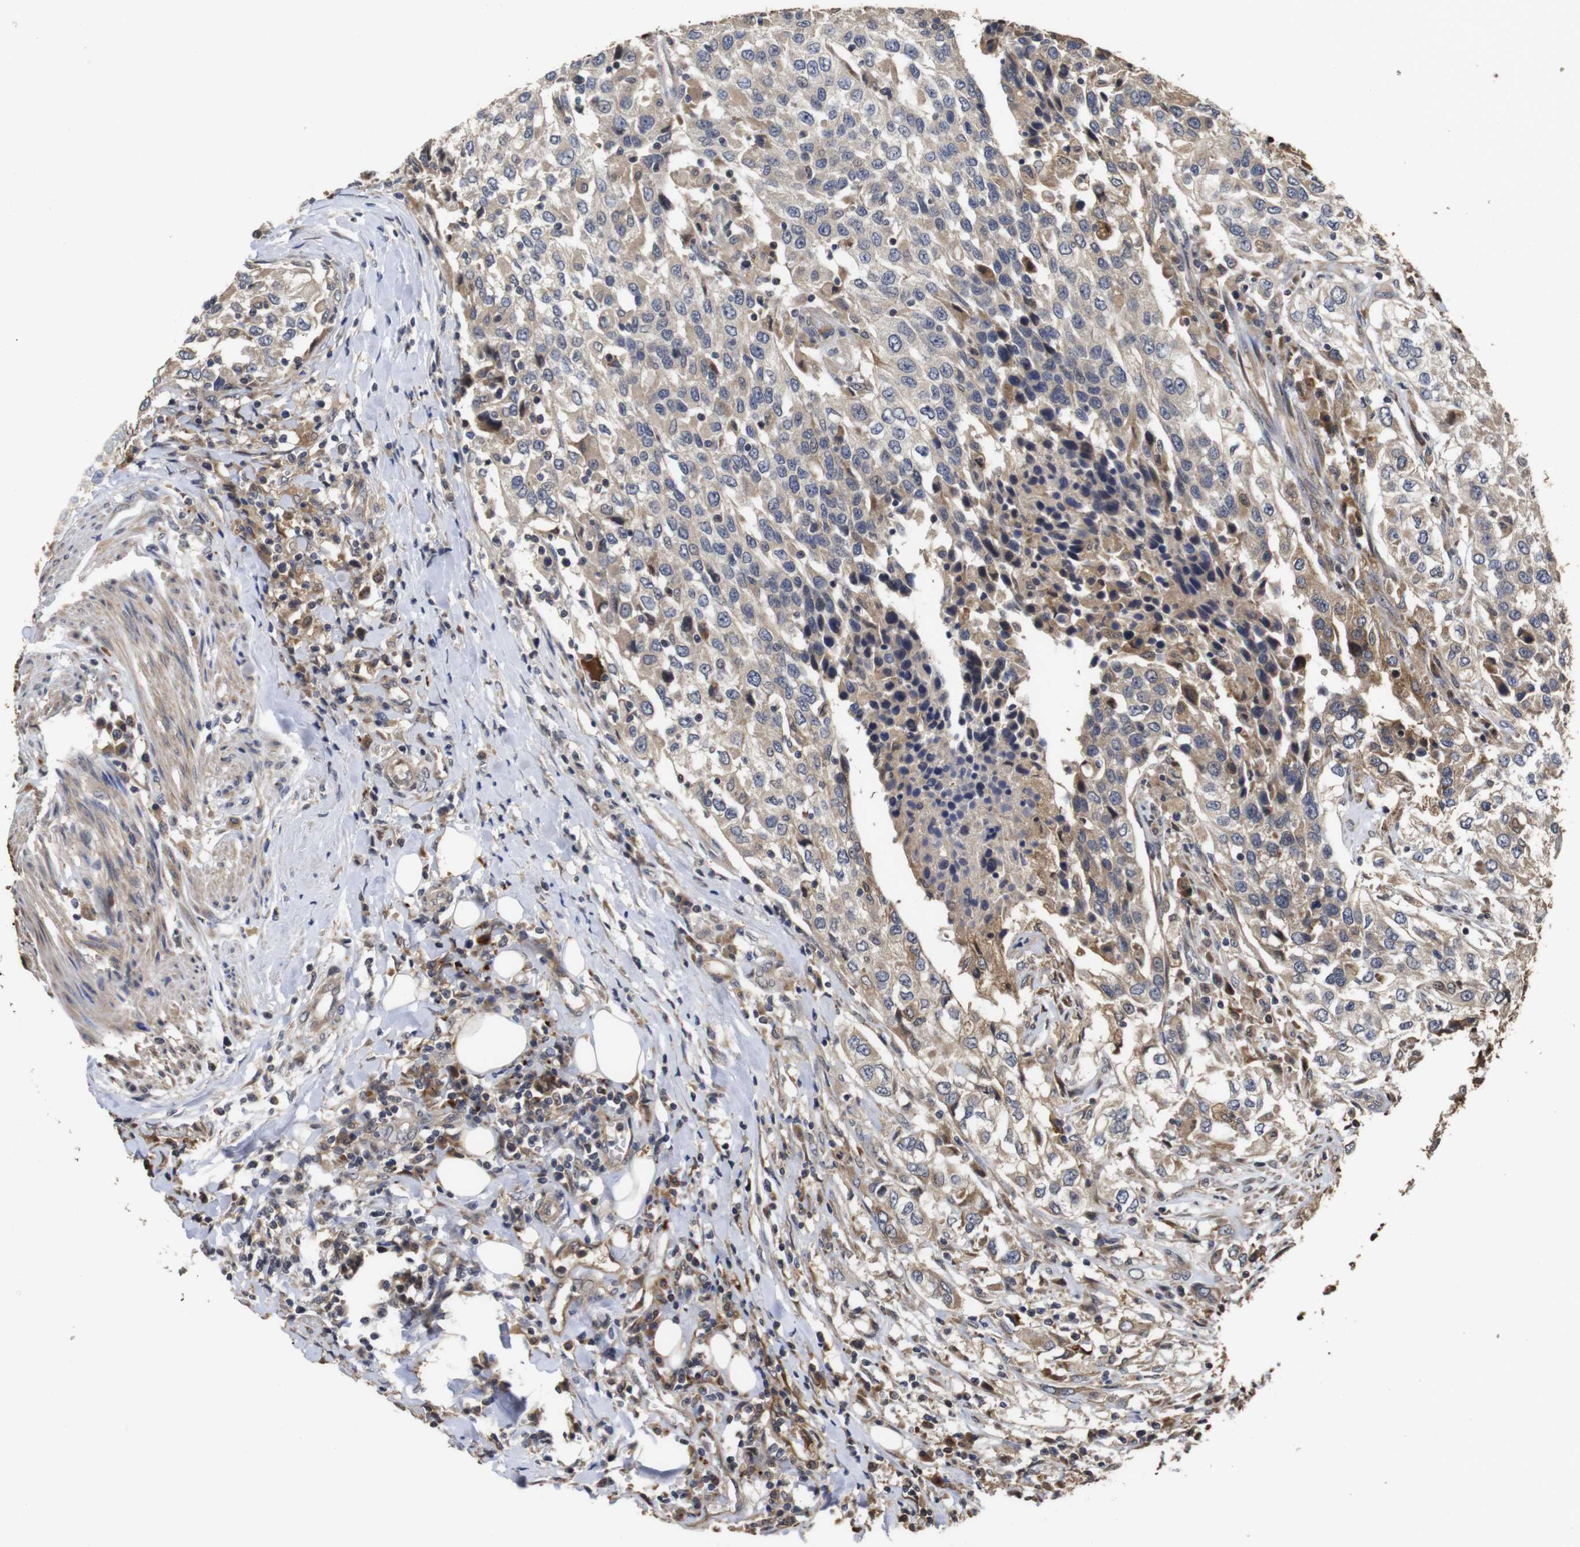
{"staining": {"intensity": "weak", "quantity": ">75%", "location": "cytoplasmic/membranous"}, "tissue": "urothelial cancer", "cell_type": "Tumor cells", "image_type": "cancer", "snomed": [{"axis": "morphology", "description": "Urothelial carcinoma, High grade"}, {"axis": "topography", "description": "Urinary bladder"}], "caption": "This is an image of IHC staining of urothelial carcinoma (high-grade), which shows weak expression in the cytoplasmic/membranous of tumor cells.", "gene": "PTPN14", "patient": {"sex": "female", "age": 56}}